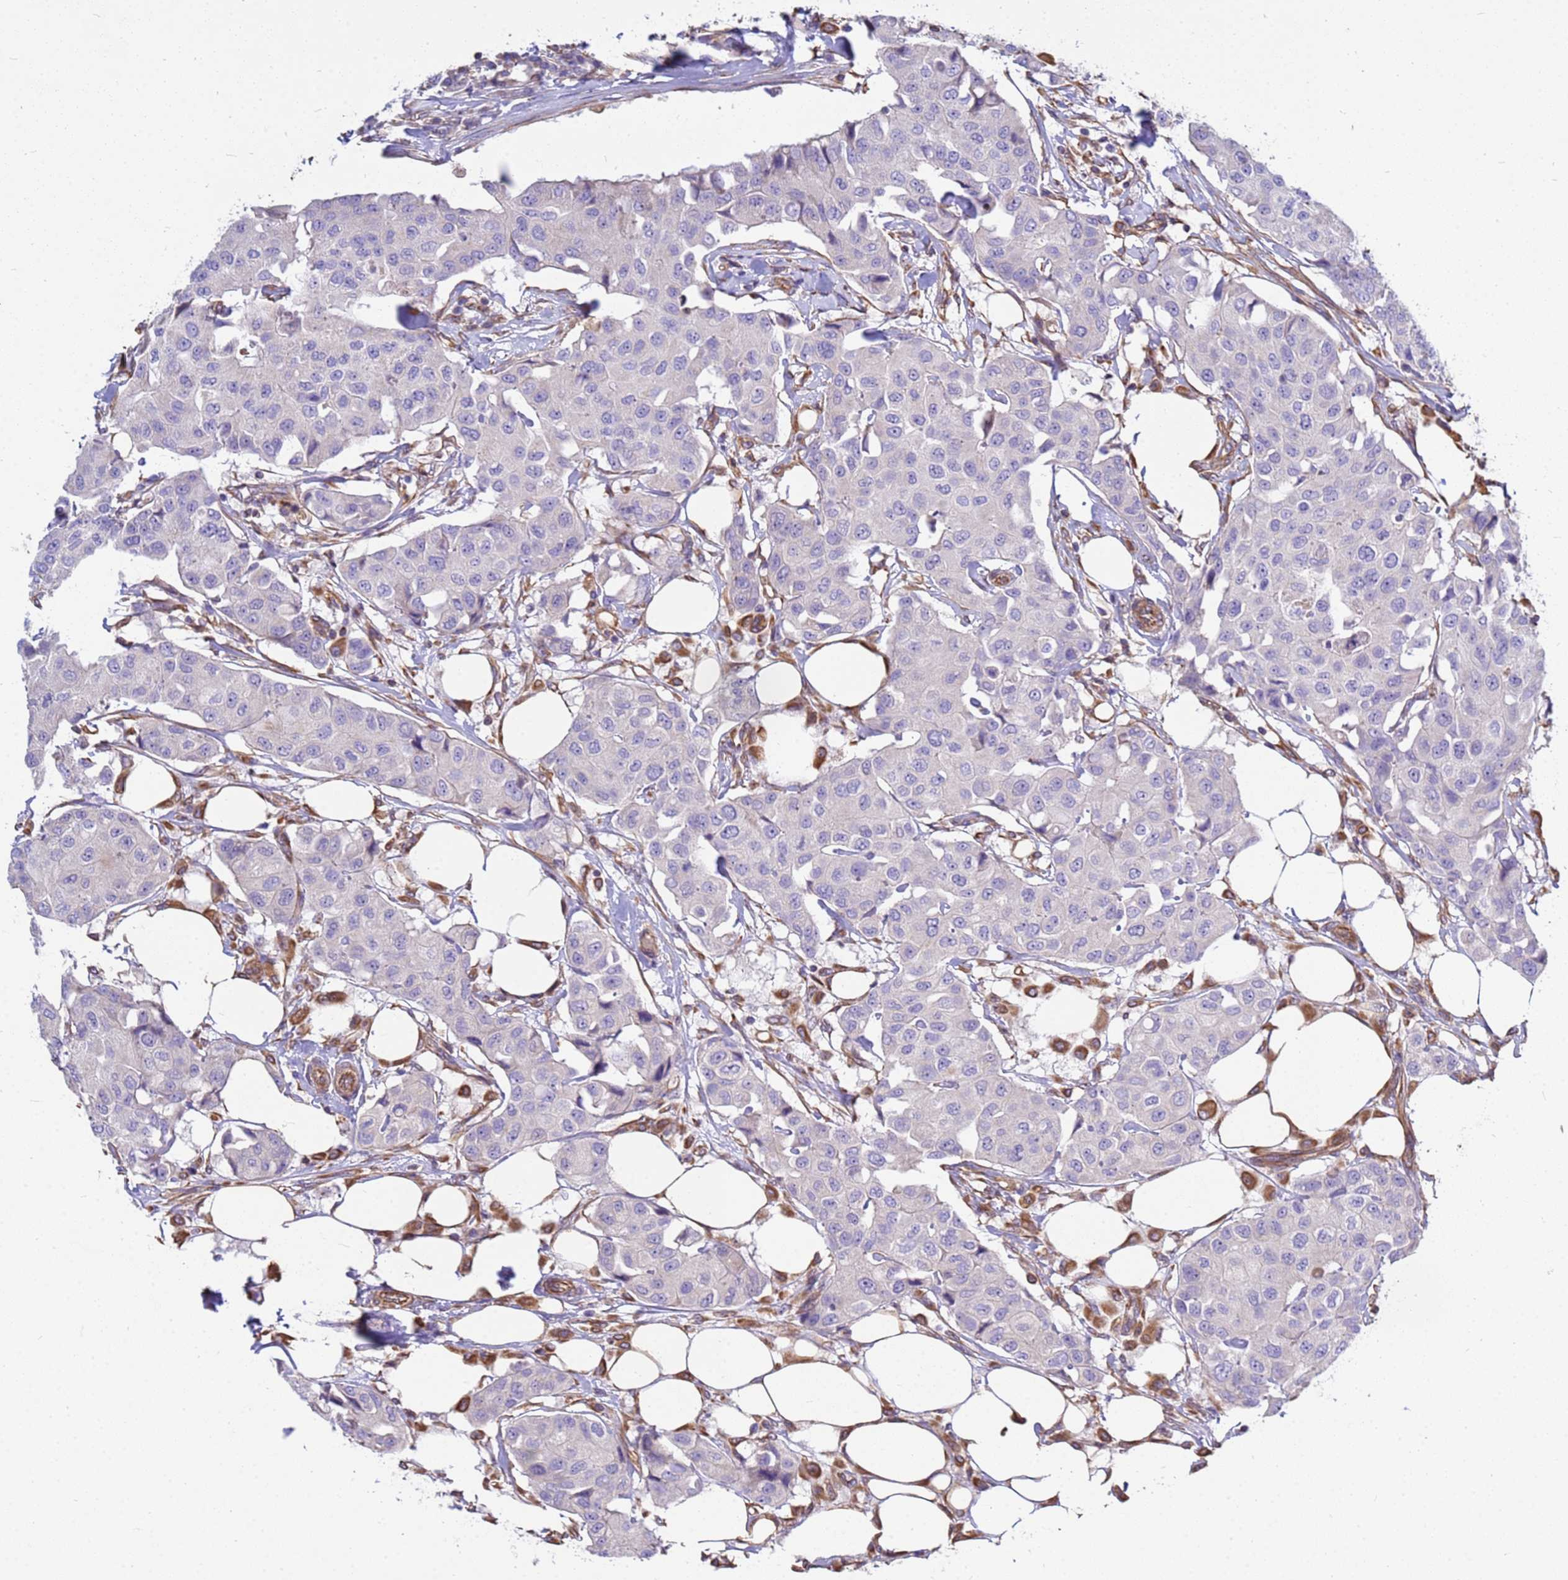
{"staining": {"intensity": "negative", "quantity": "none", "location": "none"}, "tissue": "breast cancer", "cell_type": "Tumor cells", "image_type": "cancer", "snomed": [{"axis": "morphology", "description": "Duct carcinoma"}, {"axis": "topography", "description": "Breast"}], "caption": "Immunohistochemistry photomicrograph of human breast cancer stained for a protein (brown), which exhibits no expression in tumor cells.", "gene": "TCEAL3", "patient": {"sex": "female", "age": 80}}